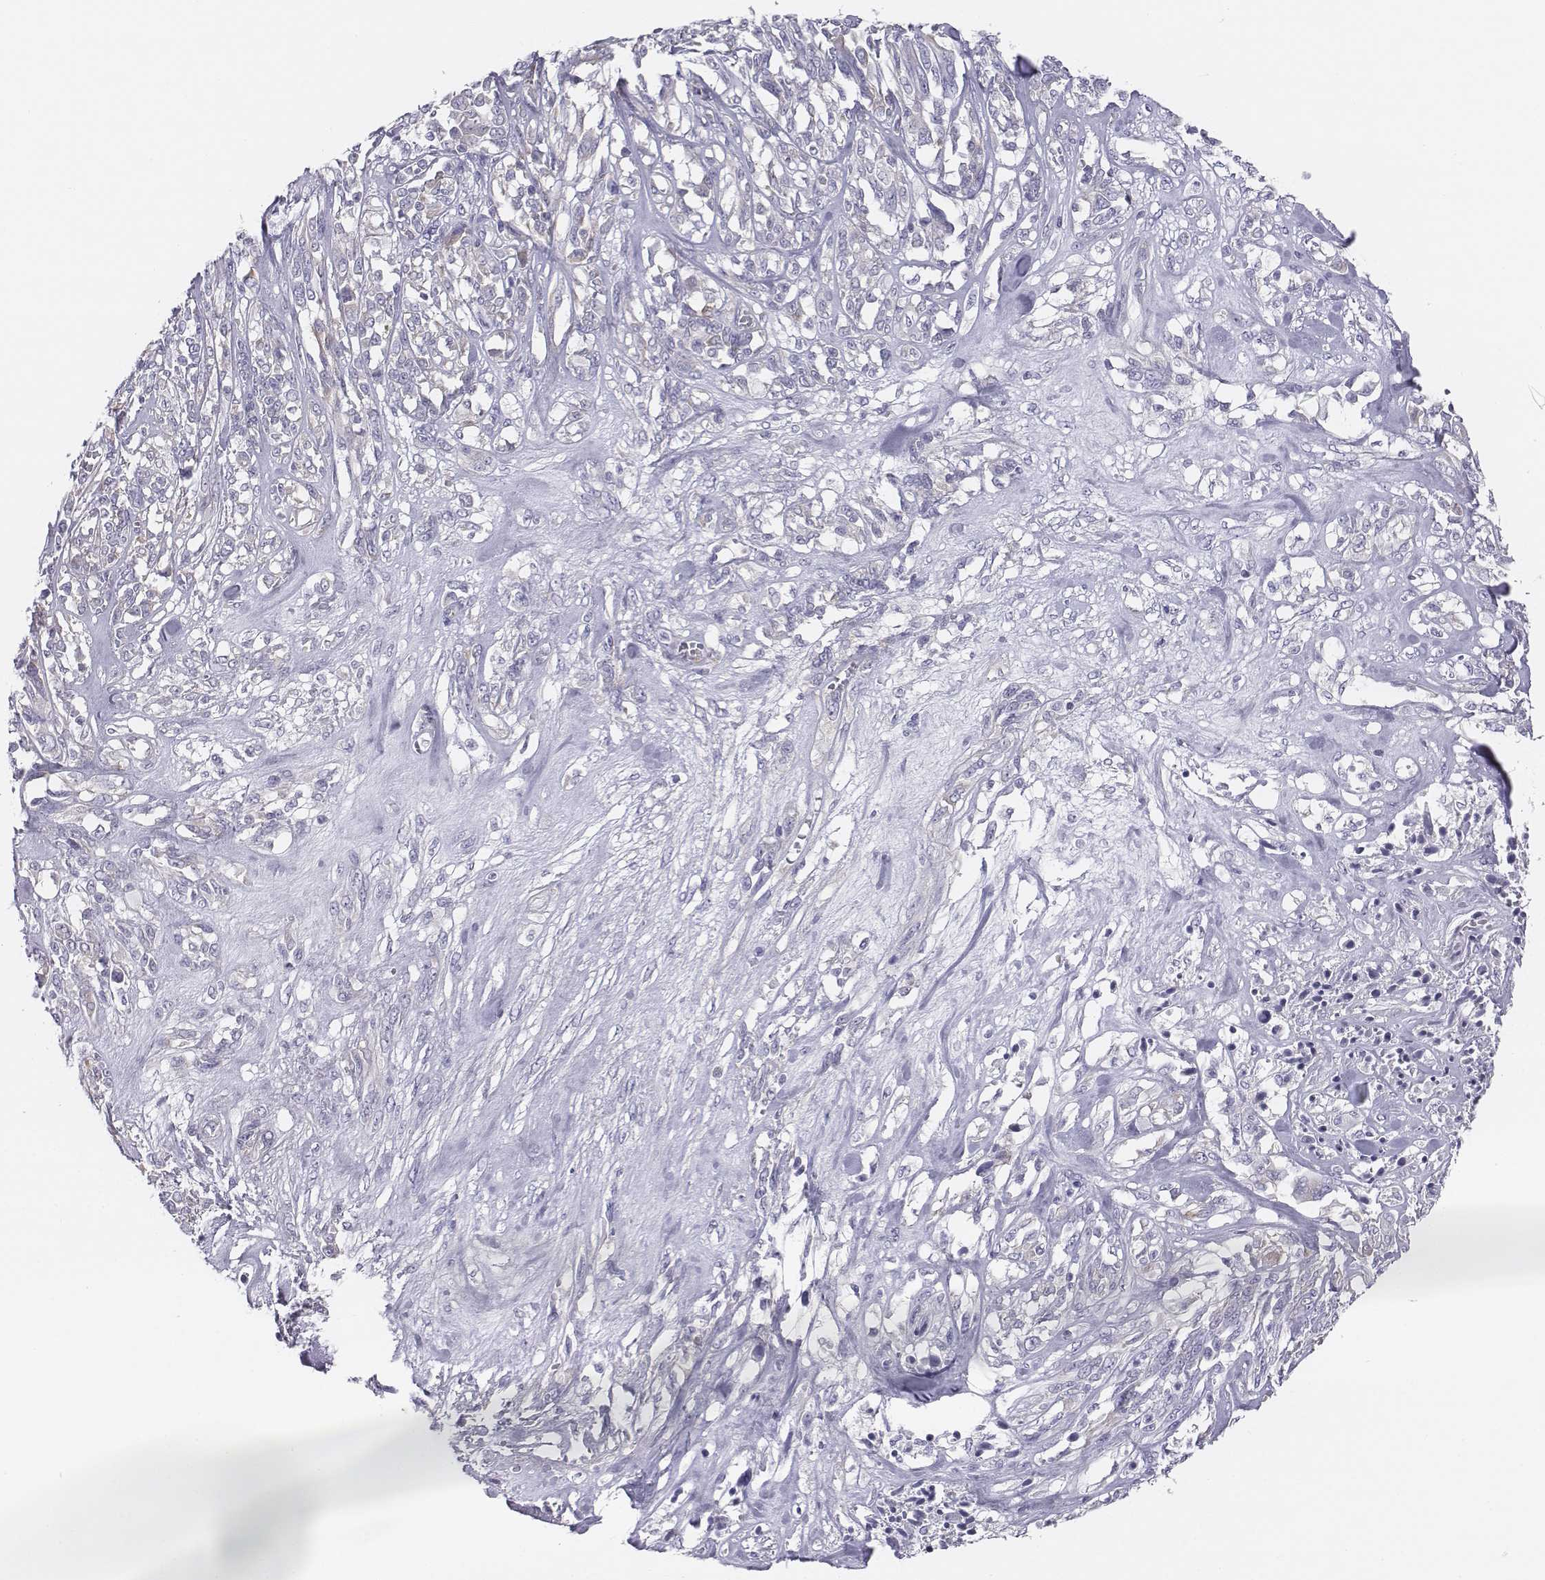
{"staining": {"intensity": "negative", "quantity": "none", "location": "none"}, "tissue": "melanoma", "cell_type": "Tumor cells", "image_type": "cancer", "snomed": [{"axis": "morphology", "description": "Malignant melanoma, NOS"}, {"axis": "topography", "description": "Skin"}], "caption": "Tumor cells show no significant protein staining in malignant melanoma.", "gene": "CHST14", "patient": {"sex": "female", "age": 91}}